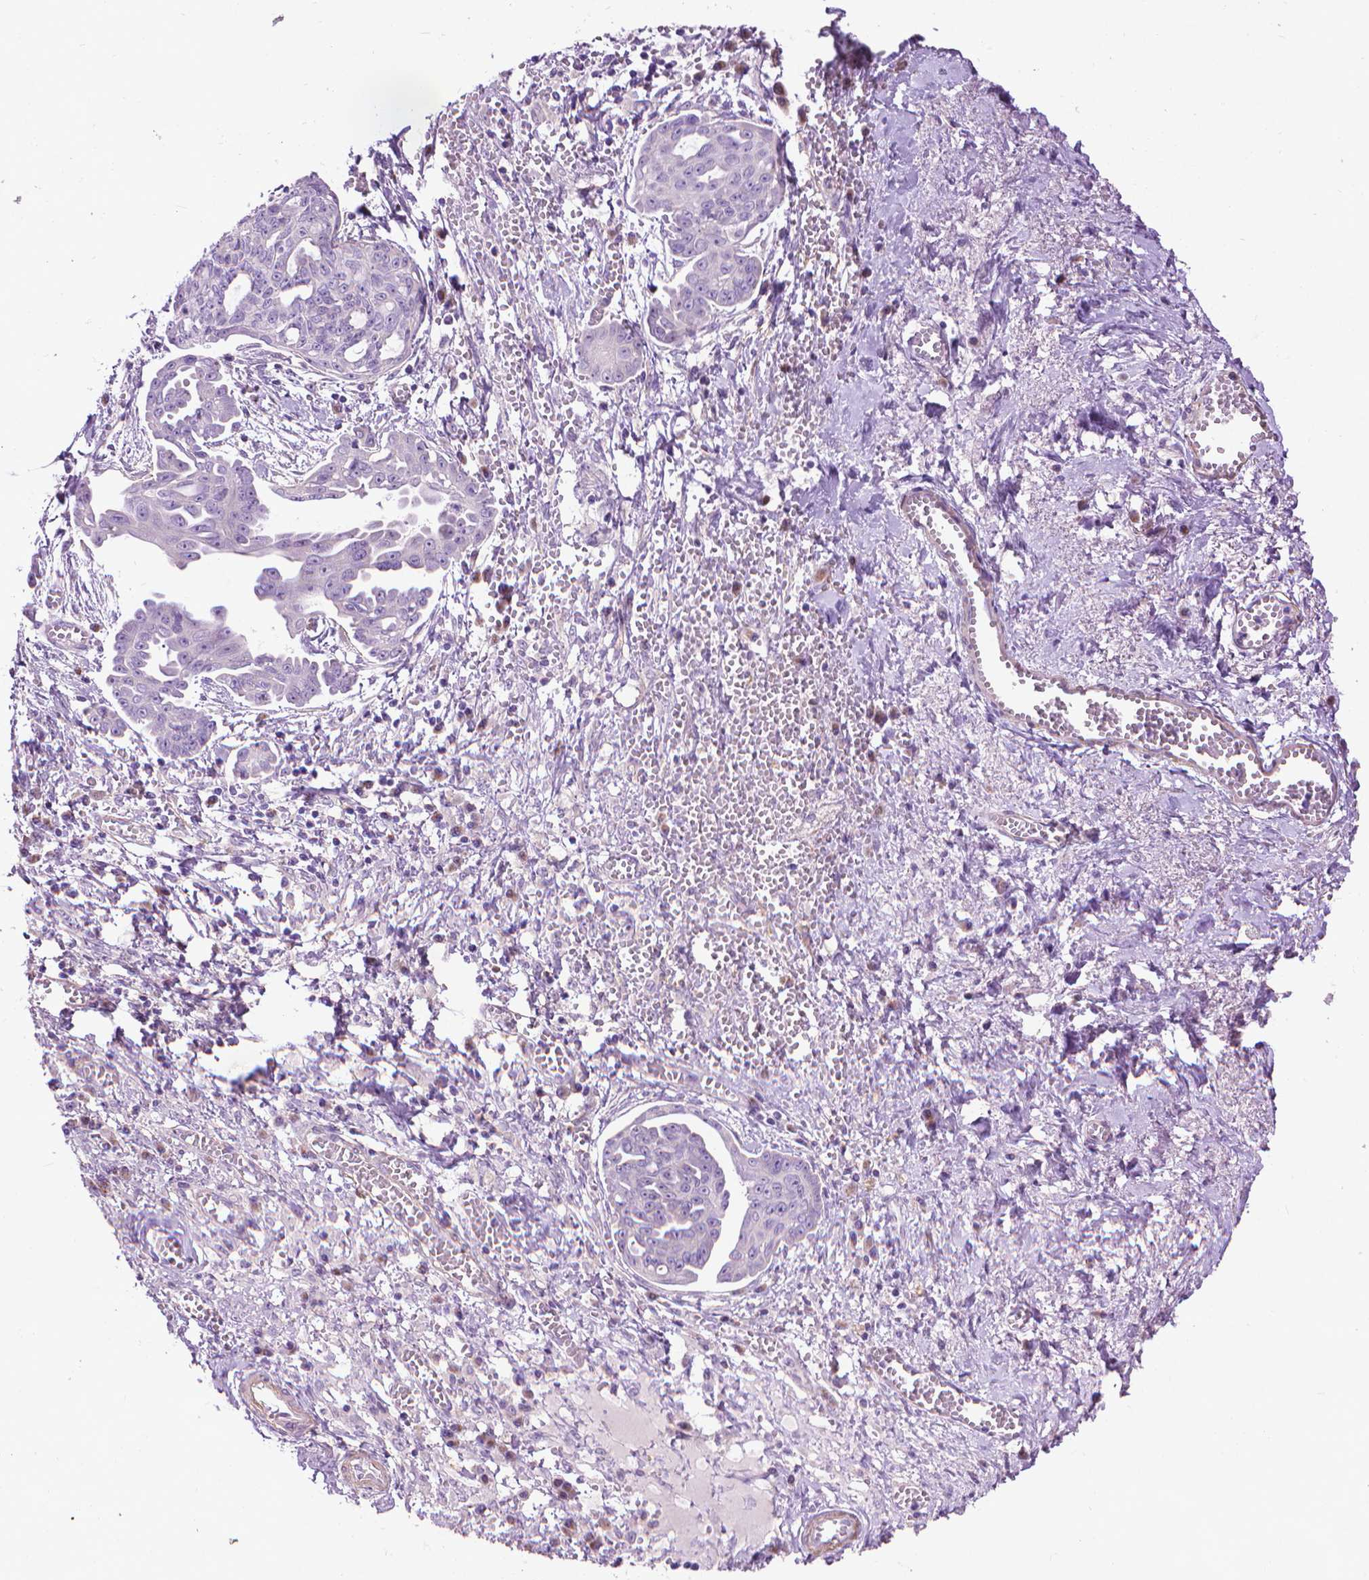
{"staining": {"intensity": "negative", "quantity": "none", "location": "none"}, "tissue": "ovarian cancer", "cell_type": "Tumor cells", "image_type": "cancer", "snomed": [{"axis": "morphology", "description": "Cystadenocarcinoma, serous, NOS"}, {"axis": "topography", "description": "Ovary"}], "caption": "IHC of ovarian cancer (serous cystadenocarcinoma) shows no positivity in tumor cells.", "gene": "AQP10", "patient": {"sex": "female", "age": 71}}